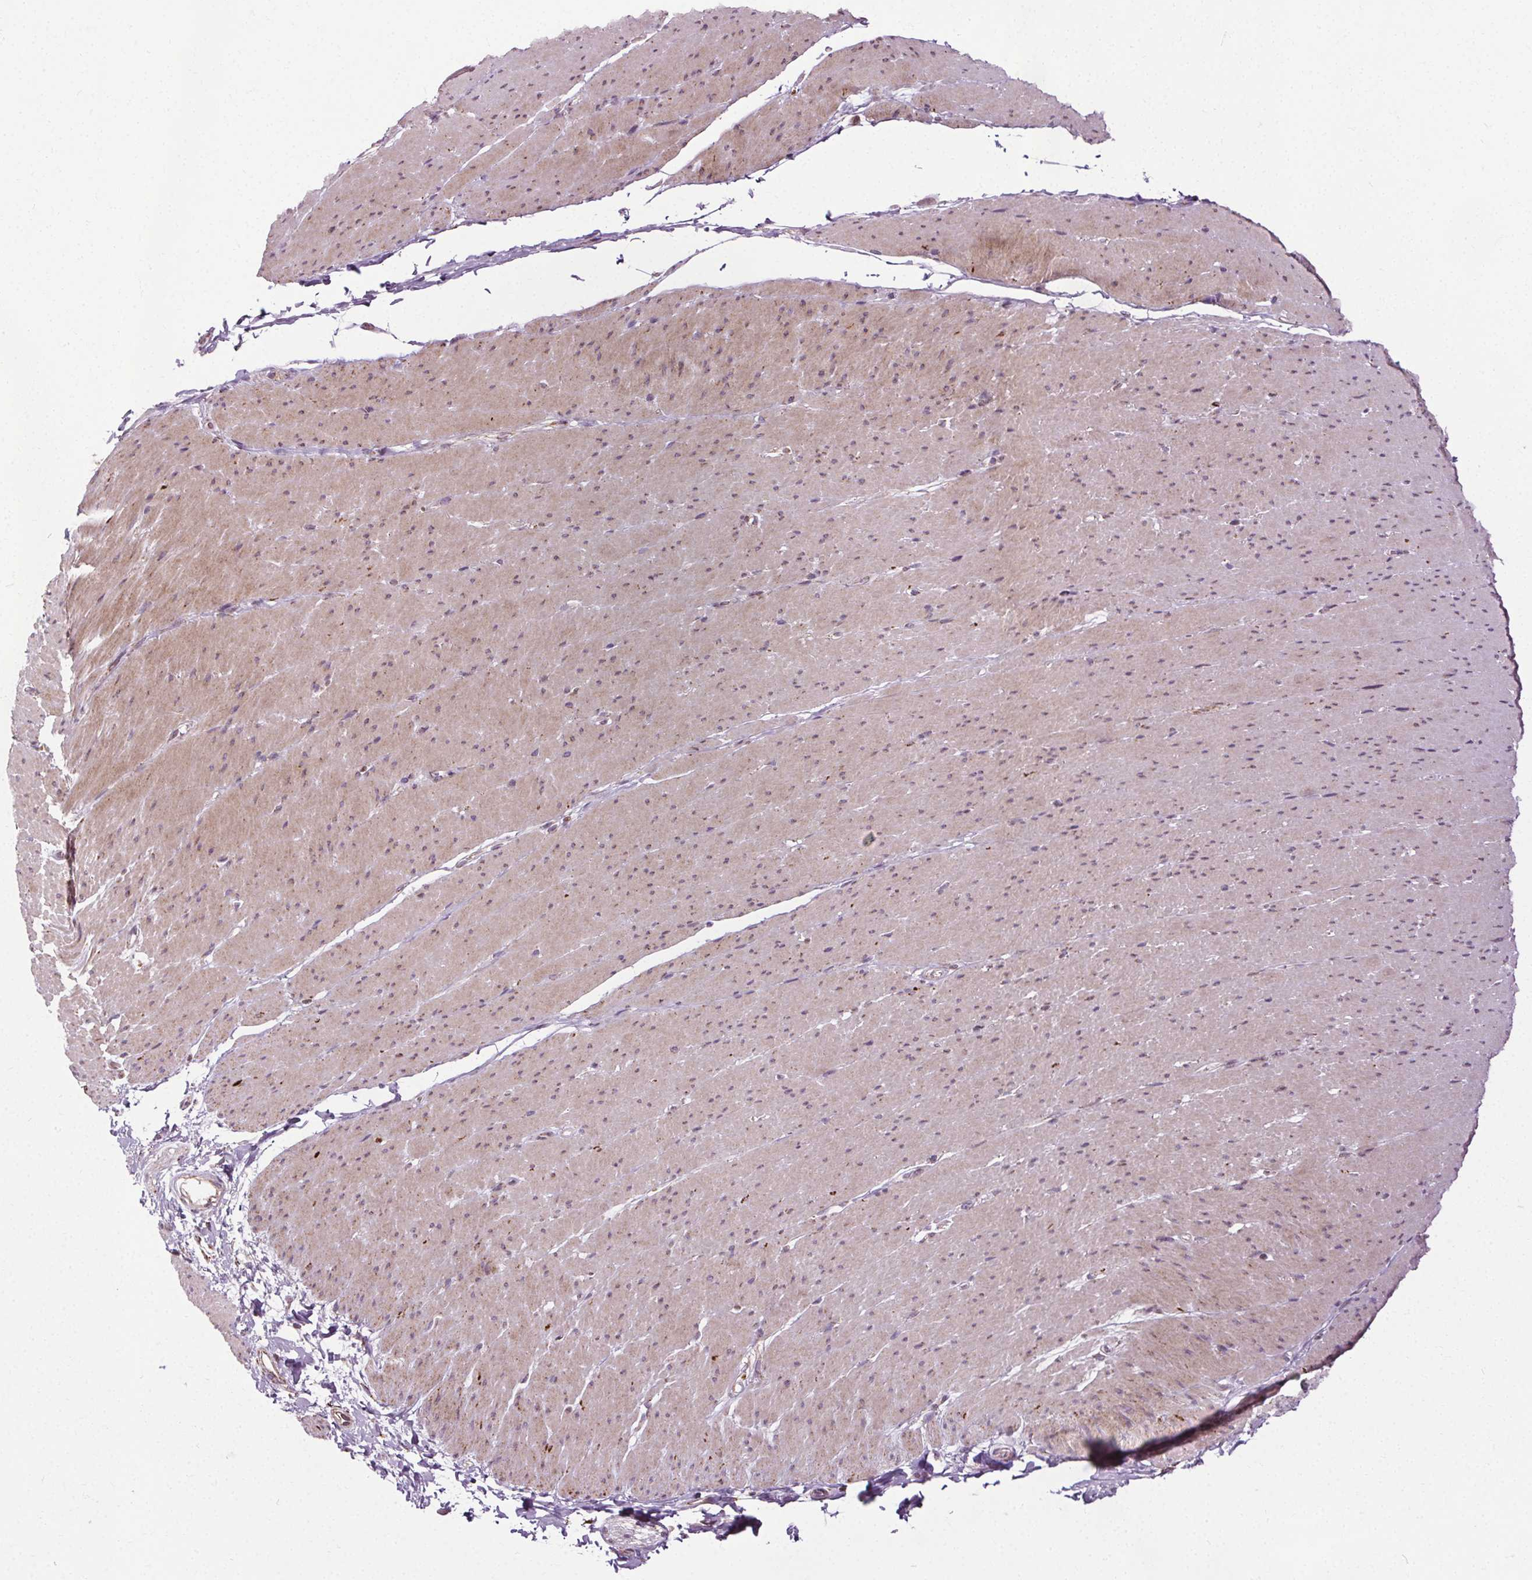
{"staining": {"intensity": "weak", "quantity": "25%-75%", "location": "cytoplasmic/membranous"}, "tissue": "smooth muscle", "cell_type": "Smooth muscle cells", "image_type": "normal", "snomed": [{"axis": "morphology", "description": "Normal tissue, NOS"}, {"axis": "topography", "description": "Smooth muscle"}, {"axis": "topography", "description": "Rectum"}], "caption": "DAB immunohistochemical staining of unremarkable smooth muscle demonstrates weak cytoplasmic/membranous protein staining in about 25%-75% of smooth muscle cells.", "gene": "LFNG", "patient": {"sex": "male", "age": 53}}